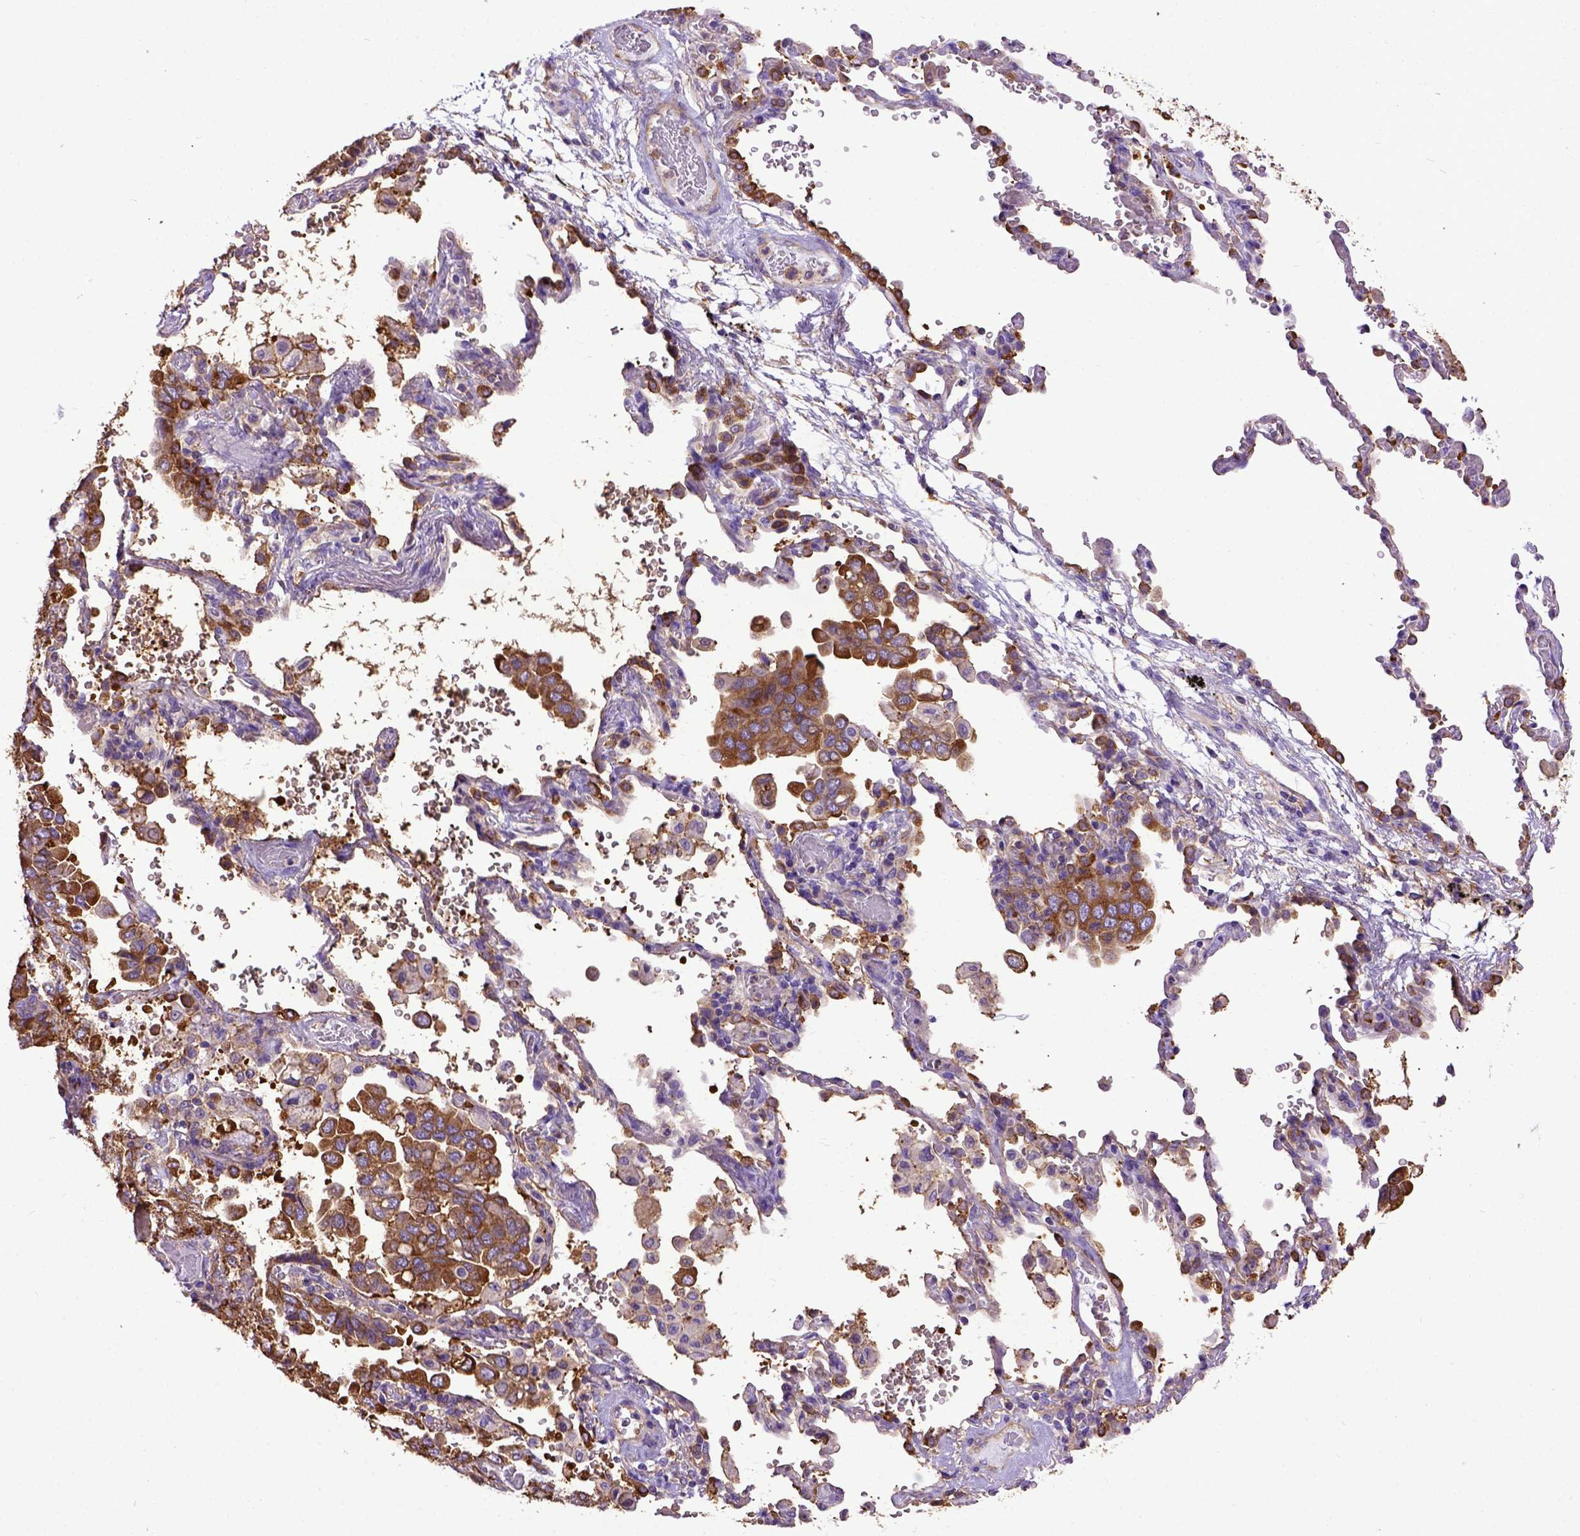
{"staining": {"intensity": "moderate", "quantity": ">75%", "location": "cytoplasmic/membranous"}, "tissue": "lung cancer", "cell_type": "Tumor cells", "image_type": "cancer", "snomed": [{"axis": "morphology", "description": "Aneuploidy"}, {"axis": "morphology", "description": "Adenocarcinoma, NOS"}, {"axis": "morphology", "description": "Adenocarcinoma, metastatic, NOS"}, {"axis": "topography", "description": "Lymph node"}, {"axis": "topography", "description": "Lung"}], "caption": "Lung cancer (adenocarcinoma) tissue reveals moderate cytoplasmic/membranous positivity in about >75% of tumor cells, visualized by immunohistochemistry. Nuclei are stained in blue.", "gene": "MVP", "patient": {"sex": "female", "age": 48}}